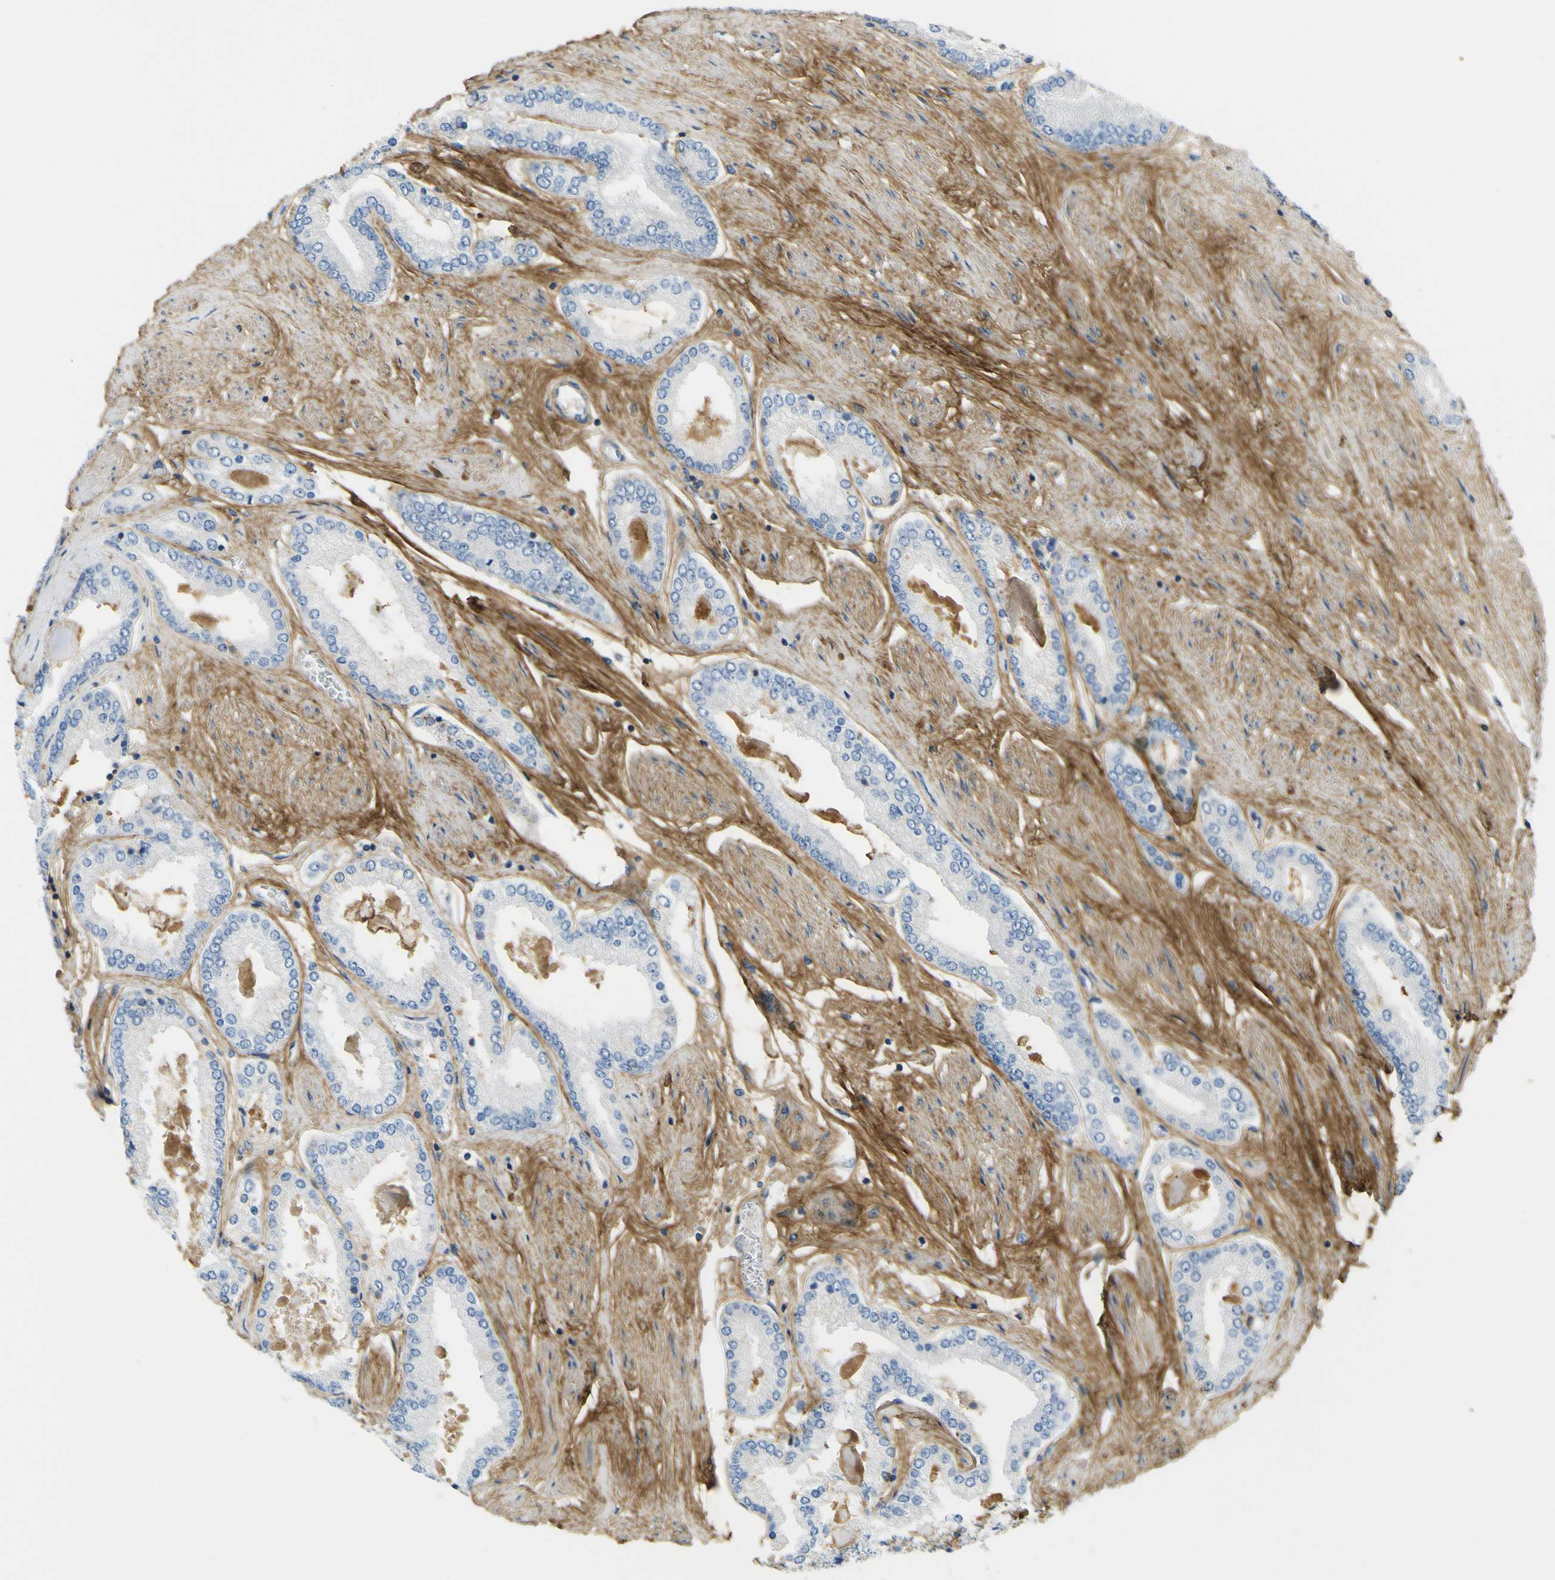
{"staining": {"intensity": "negative", "quantity": "none", "location": "none"}, "tissue": "prostate cancer", "cell_type": "Tumor cells", "image_type": "cancer", "snomed": [{"axis": "morphology", "description": "Adenocarcinoma, High grade"}, {"axis": "topography", "description": "Prostate"}], "caption": "The histopathology image reveals no significant expression in tumor cells of prostate cancer. (Brightfield microscopy of DAB (3,3'-diaminobenzidine) immunohistochemistry (IHC) at high magnification).", "gene": "OGN", "patient": {"sex": "male", "age": 59}}